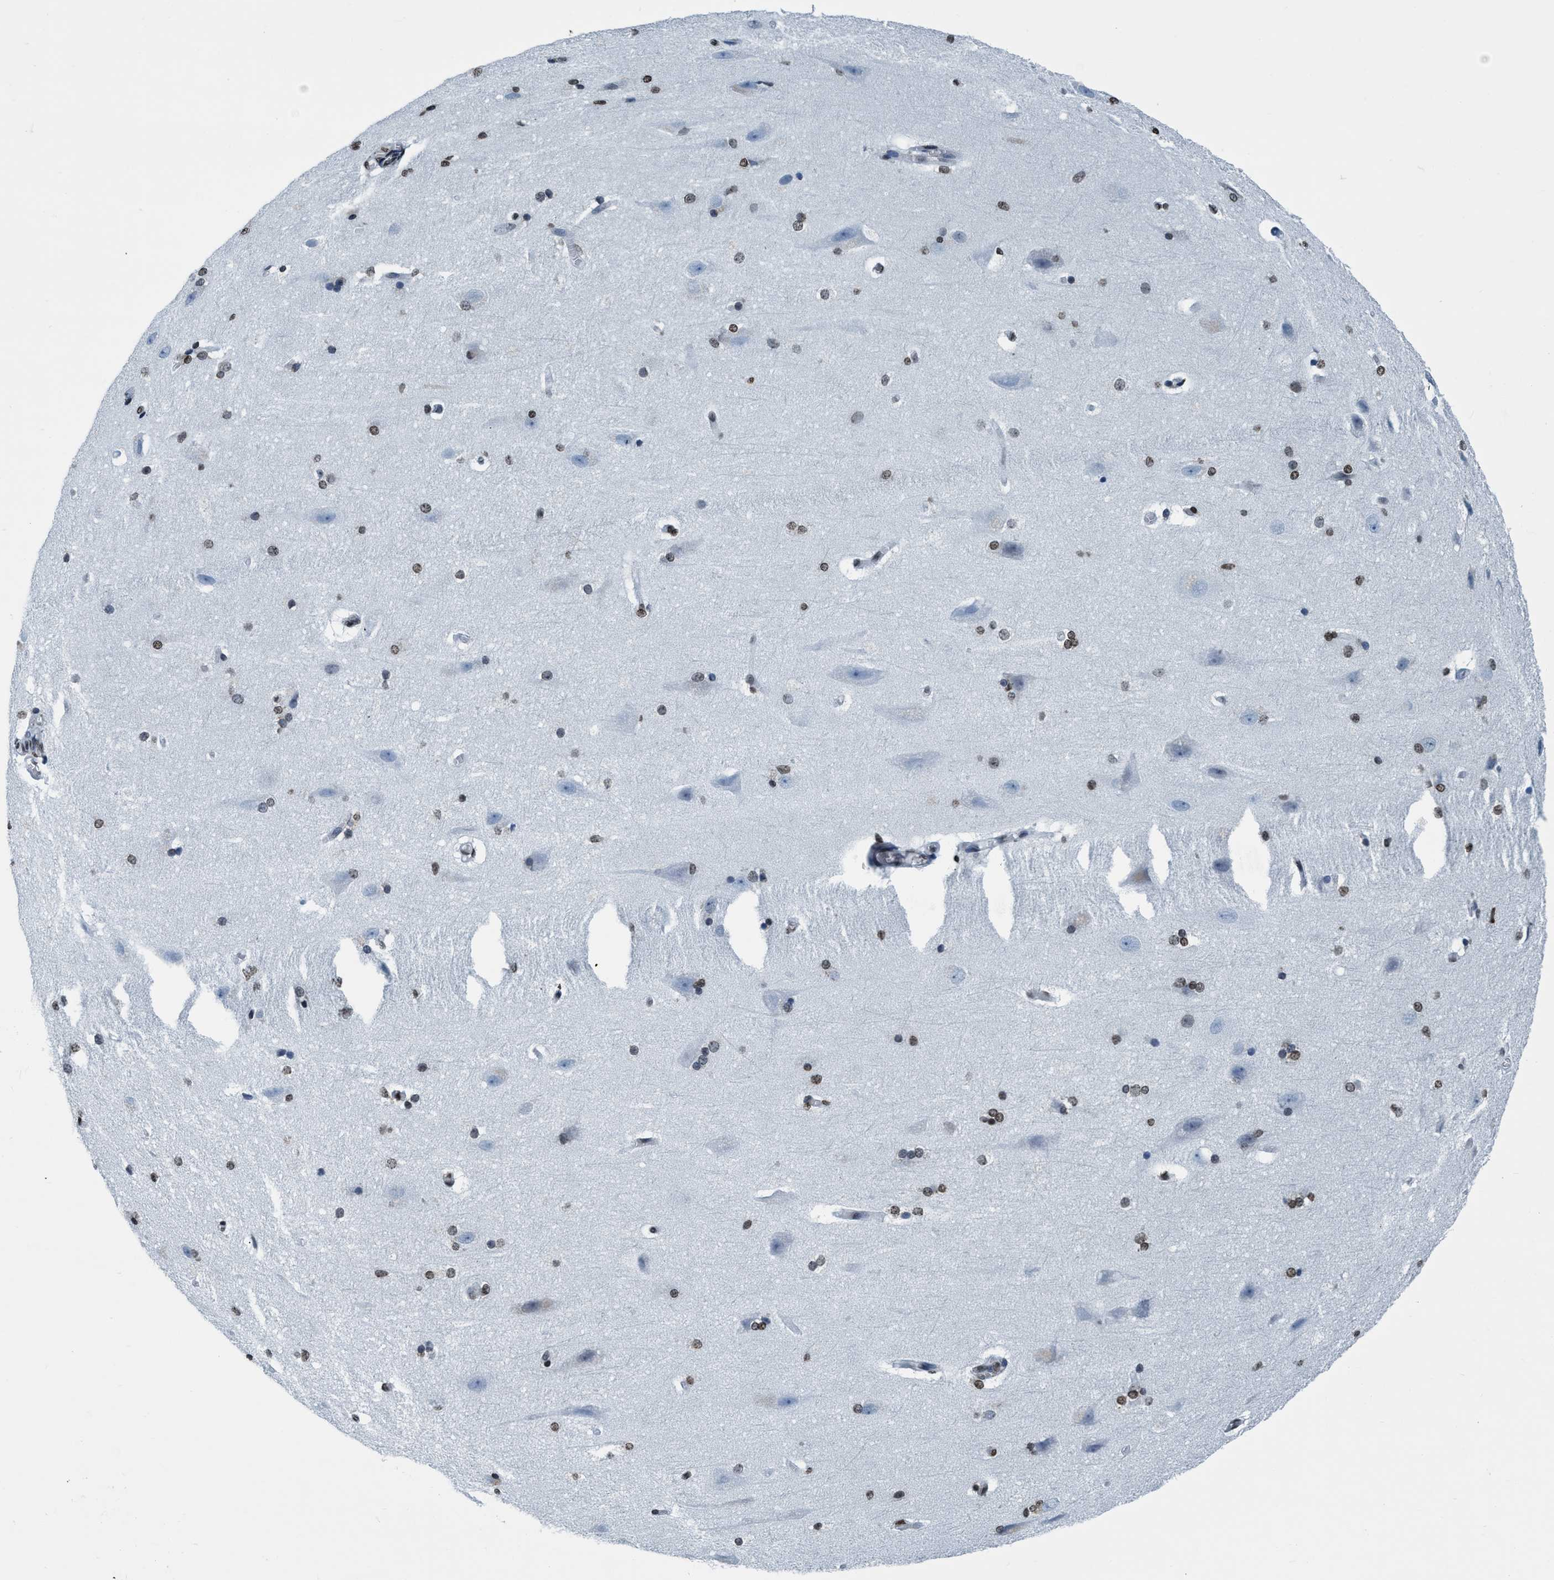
{"staining": {"intensity": "negative", "quantity": "none", "location": "none"}, "tissue": "cerebral cortex", "cell_type": "Endothelial cells", "image_type": "normal", "snomed": [{"axis": "morphology", "description": "Normal tissue, NOS"}, {"axis": "topography", "description": "Cerebral cortex"}, {"axis": "topography", "description": "Hippocampus"}], "caption": "The photomicrograph exhibits no significant expression in endothelial cells of cerebral cortex. (DAB immunohistochemistry, high magnification).", "gene": "CCNE2", "patient": {"sex": "female", "age": 19}}